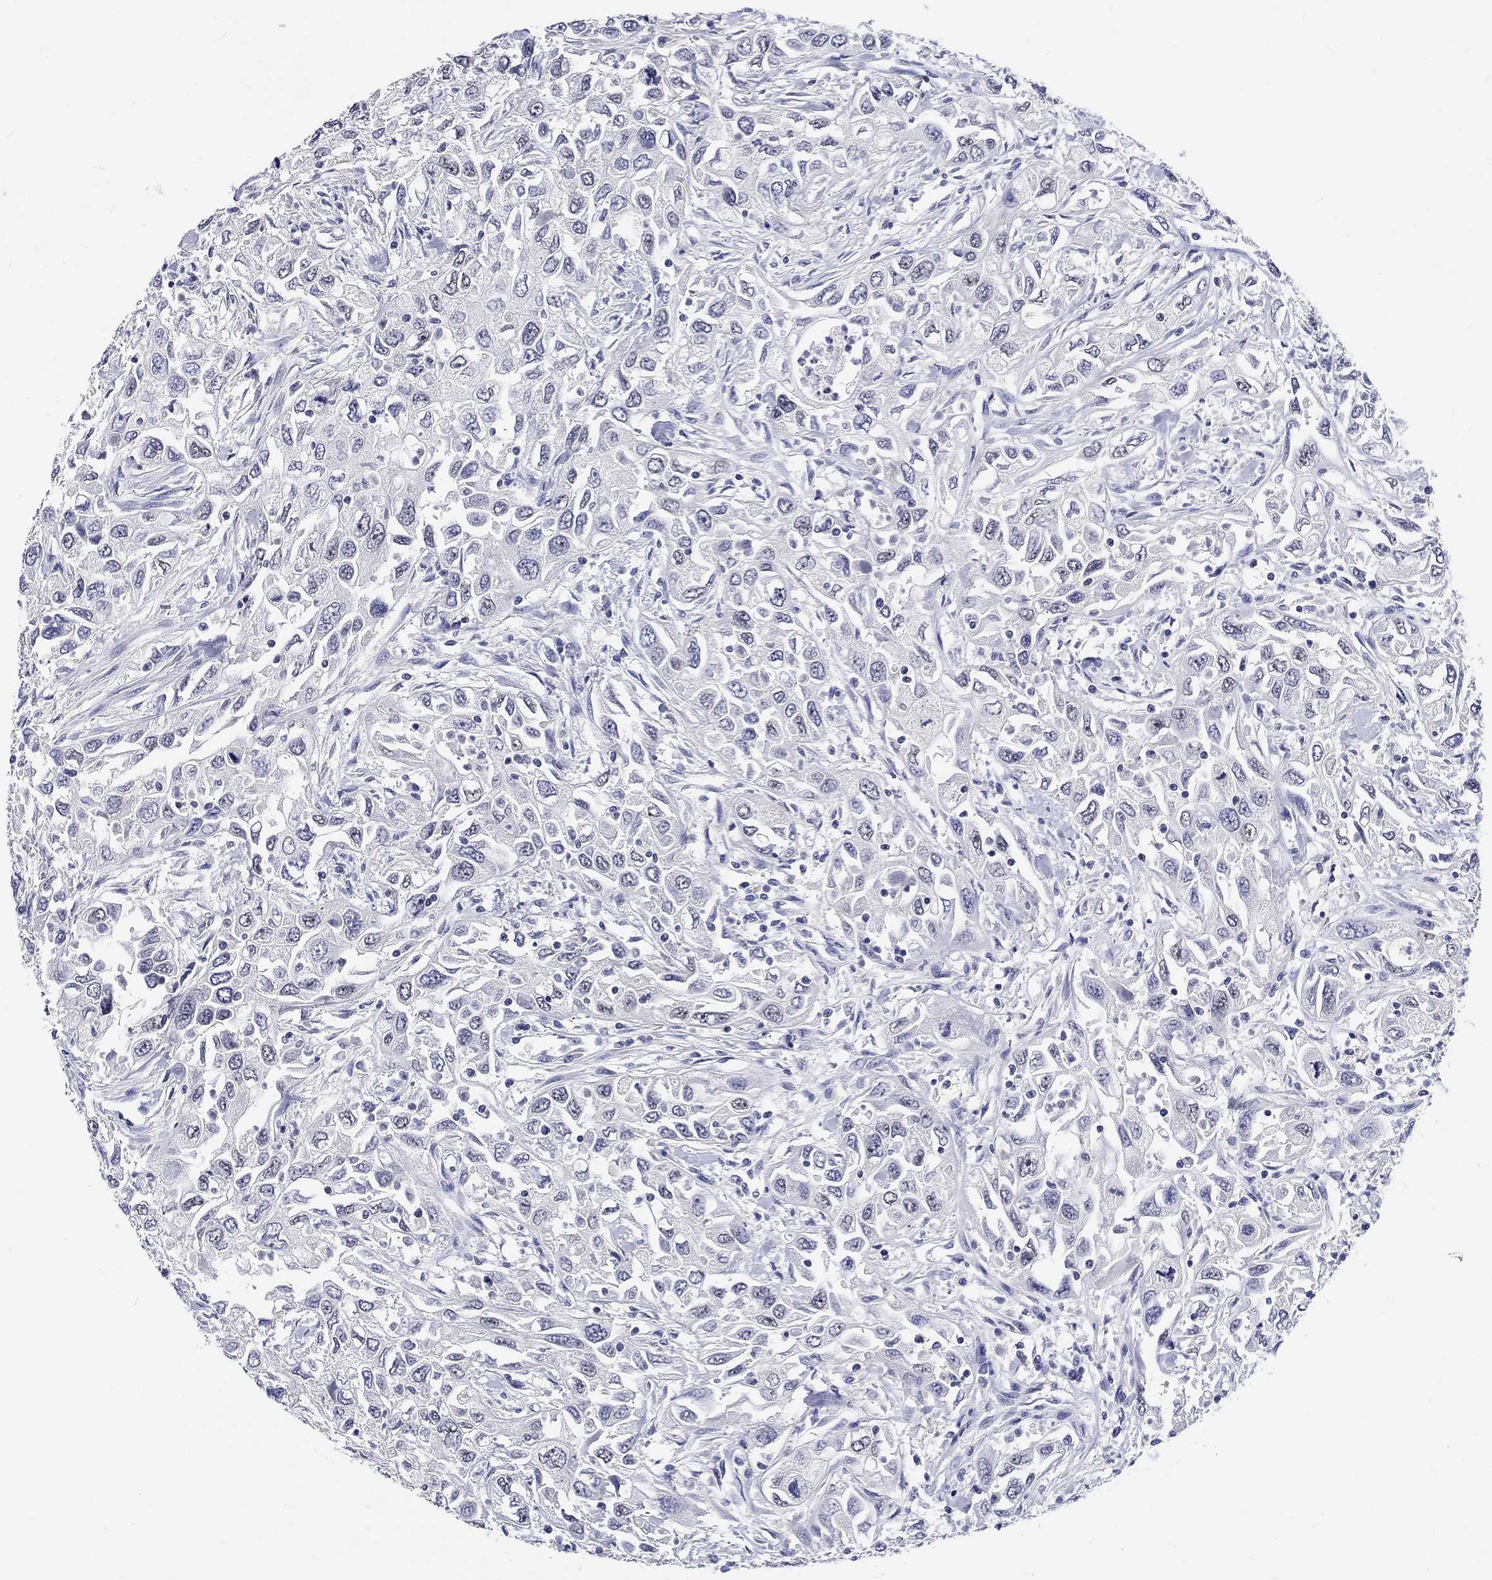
{"staining": {"intensity": "negative", "quantity": "none", "location": "none"}, "tissue": "urothelial cancer", "cell_type": "Tumor cells", "image_type": "cancer", "snomed": [{"axis": "morphology", "description": "Urothelial carcinoma, High grade"}, {"axis": "topography", "description": "Urinary bladder"}], "caption": "Immunohistochemical staining of urothelial cancer demonstrates no significant staining in tumor cells.", "gene": "GRIN1", "patient": {"sex": "male", "age": 76}}